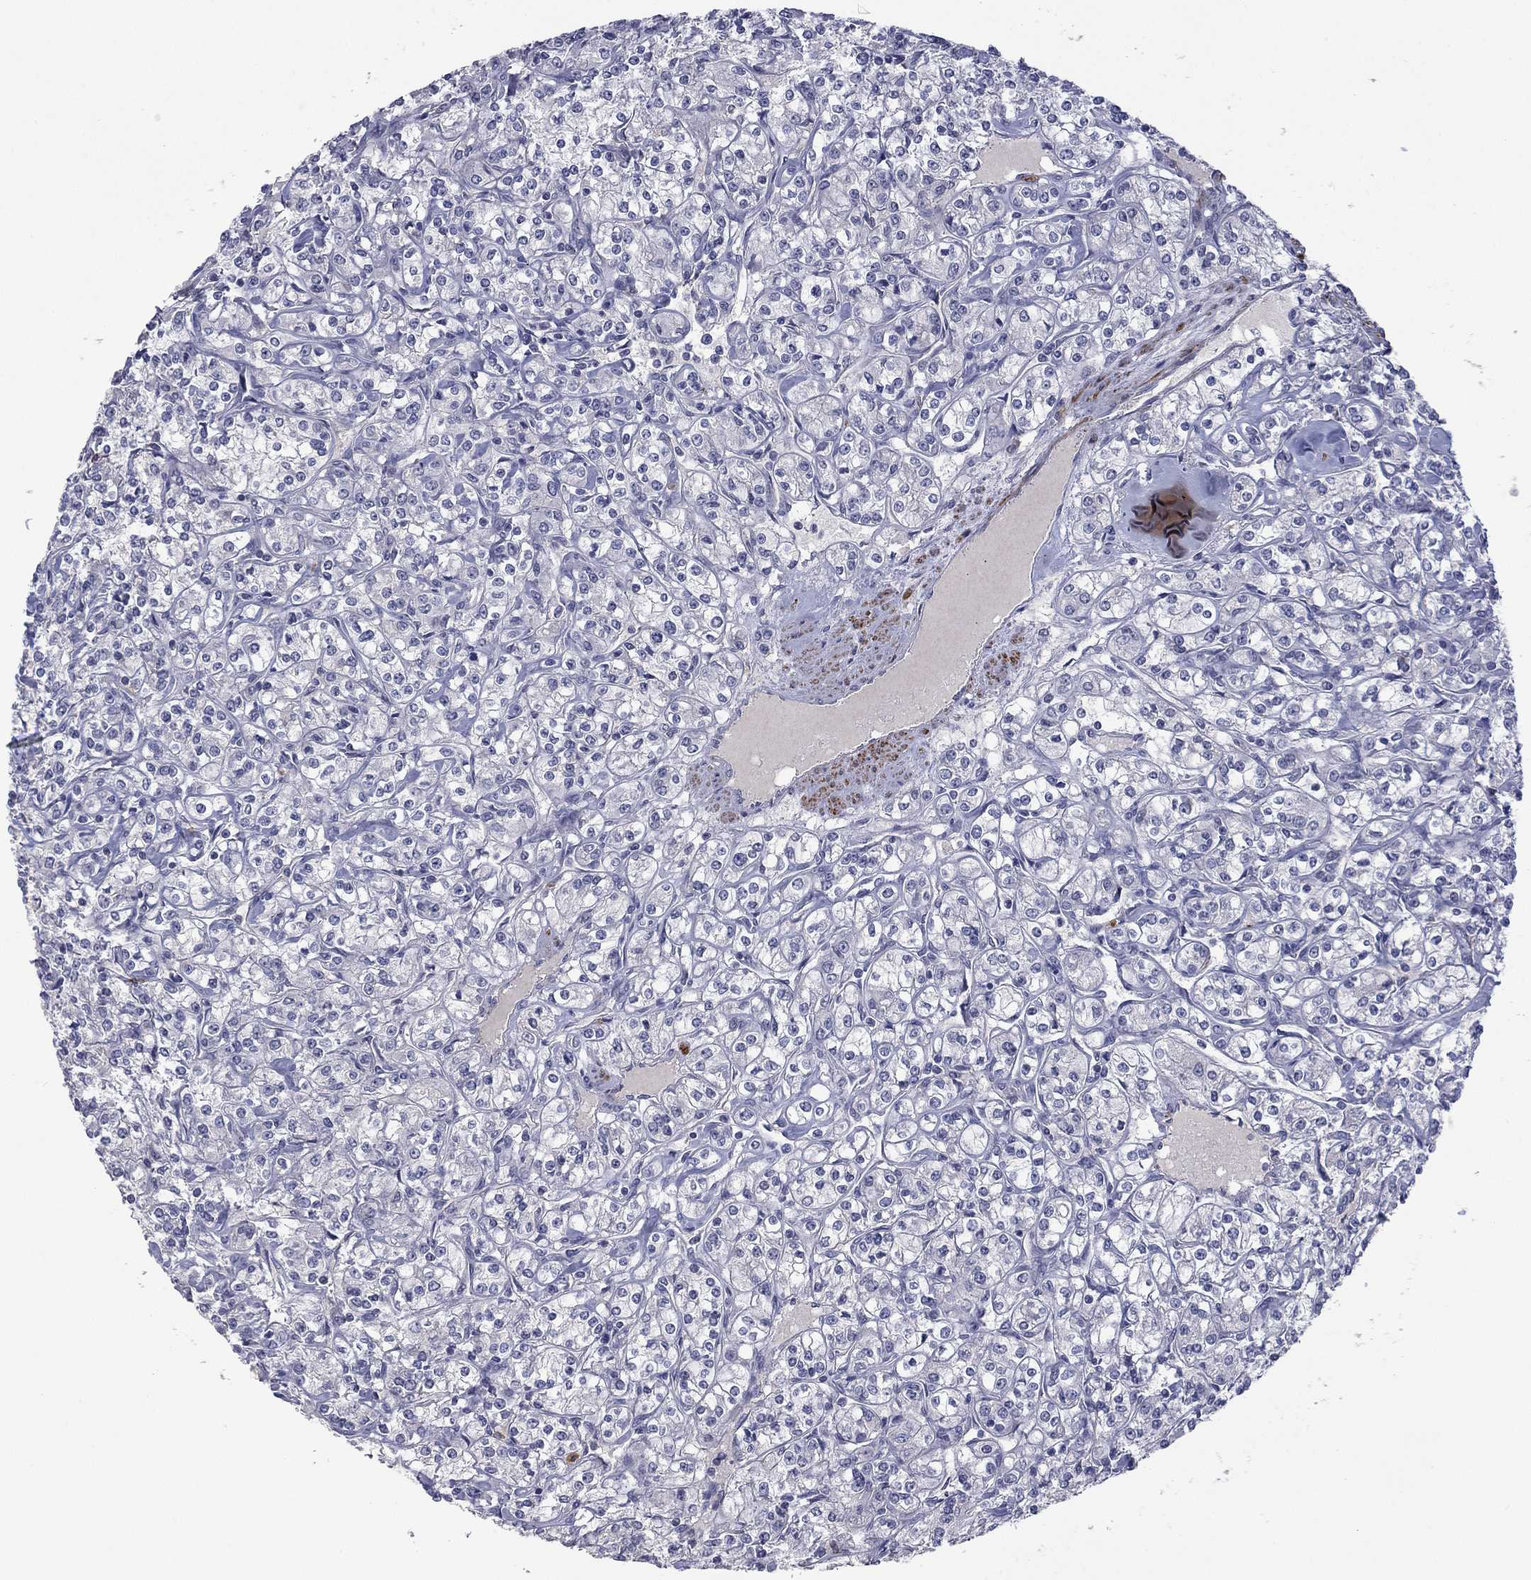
{"staining": {"intensity": "negative", "quantity": "none", "location": "none"}, "tissue": "renal cancer", "cell_type": "Tumor cells", "image_type": "cancer", "snomed": [{"axis": "morphology", "description": "Adenocarcinoma, NOS"}, {"axis": "topography", "description": "Kidney"}], "caption": "IHC of renal adenocarcinoma shows no positivity in tumor cells. Brightfield microscopy of immunohistochemistry (IHC) stained with DAB (brown) and hematoxylin (blue), captured at high magnification.", "gene": "IP6K3", "patient": {"sex": "male", "age": 77}}